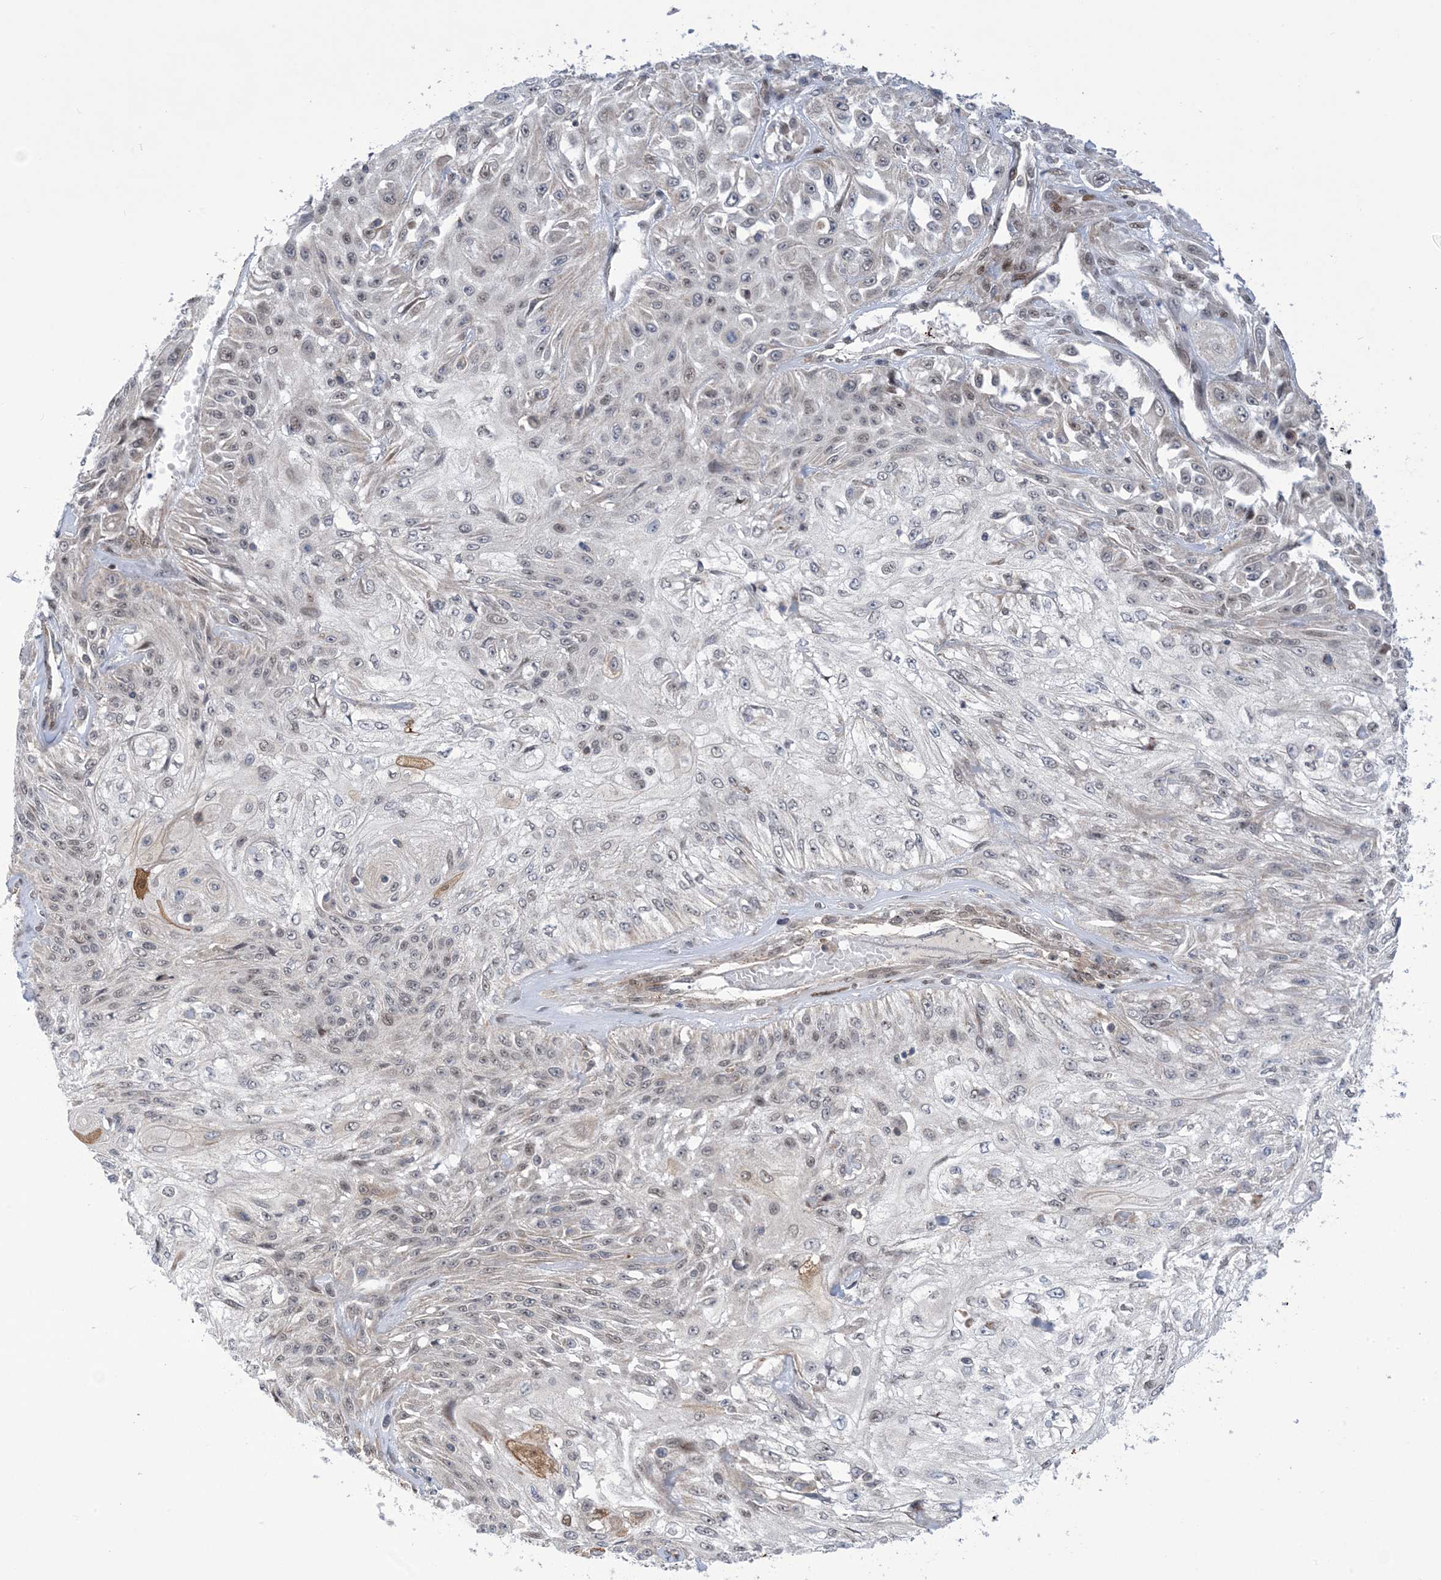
{"staining": {"intensity": "negative", "quantity": "none", "location": "none"}, "tissue": "skin cancer", "cell_type": "Tumor cells", "image_type": "cancer", "snomed": [{"axis": "morphology", "description": "Squamous cell carcinoma, NOS"}, {"axis": "morphology", "description": "Squamous cell carcinoma, metastatic, NOS"}, {"axis": "topography", "description": "Skin"}, {"axis": "topography", "description": "Lymph node"}], "caption": "IHC histopathology image of neoplastic tissue: skin cancer stained with DAB reveals no significant protein staining in tumor cells. (DAB immunohistochemistry with hematoxylin counter stain).", "gene": "ZNF8", "patient": {"sex": "male", "age": 75}}